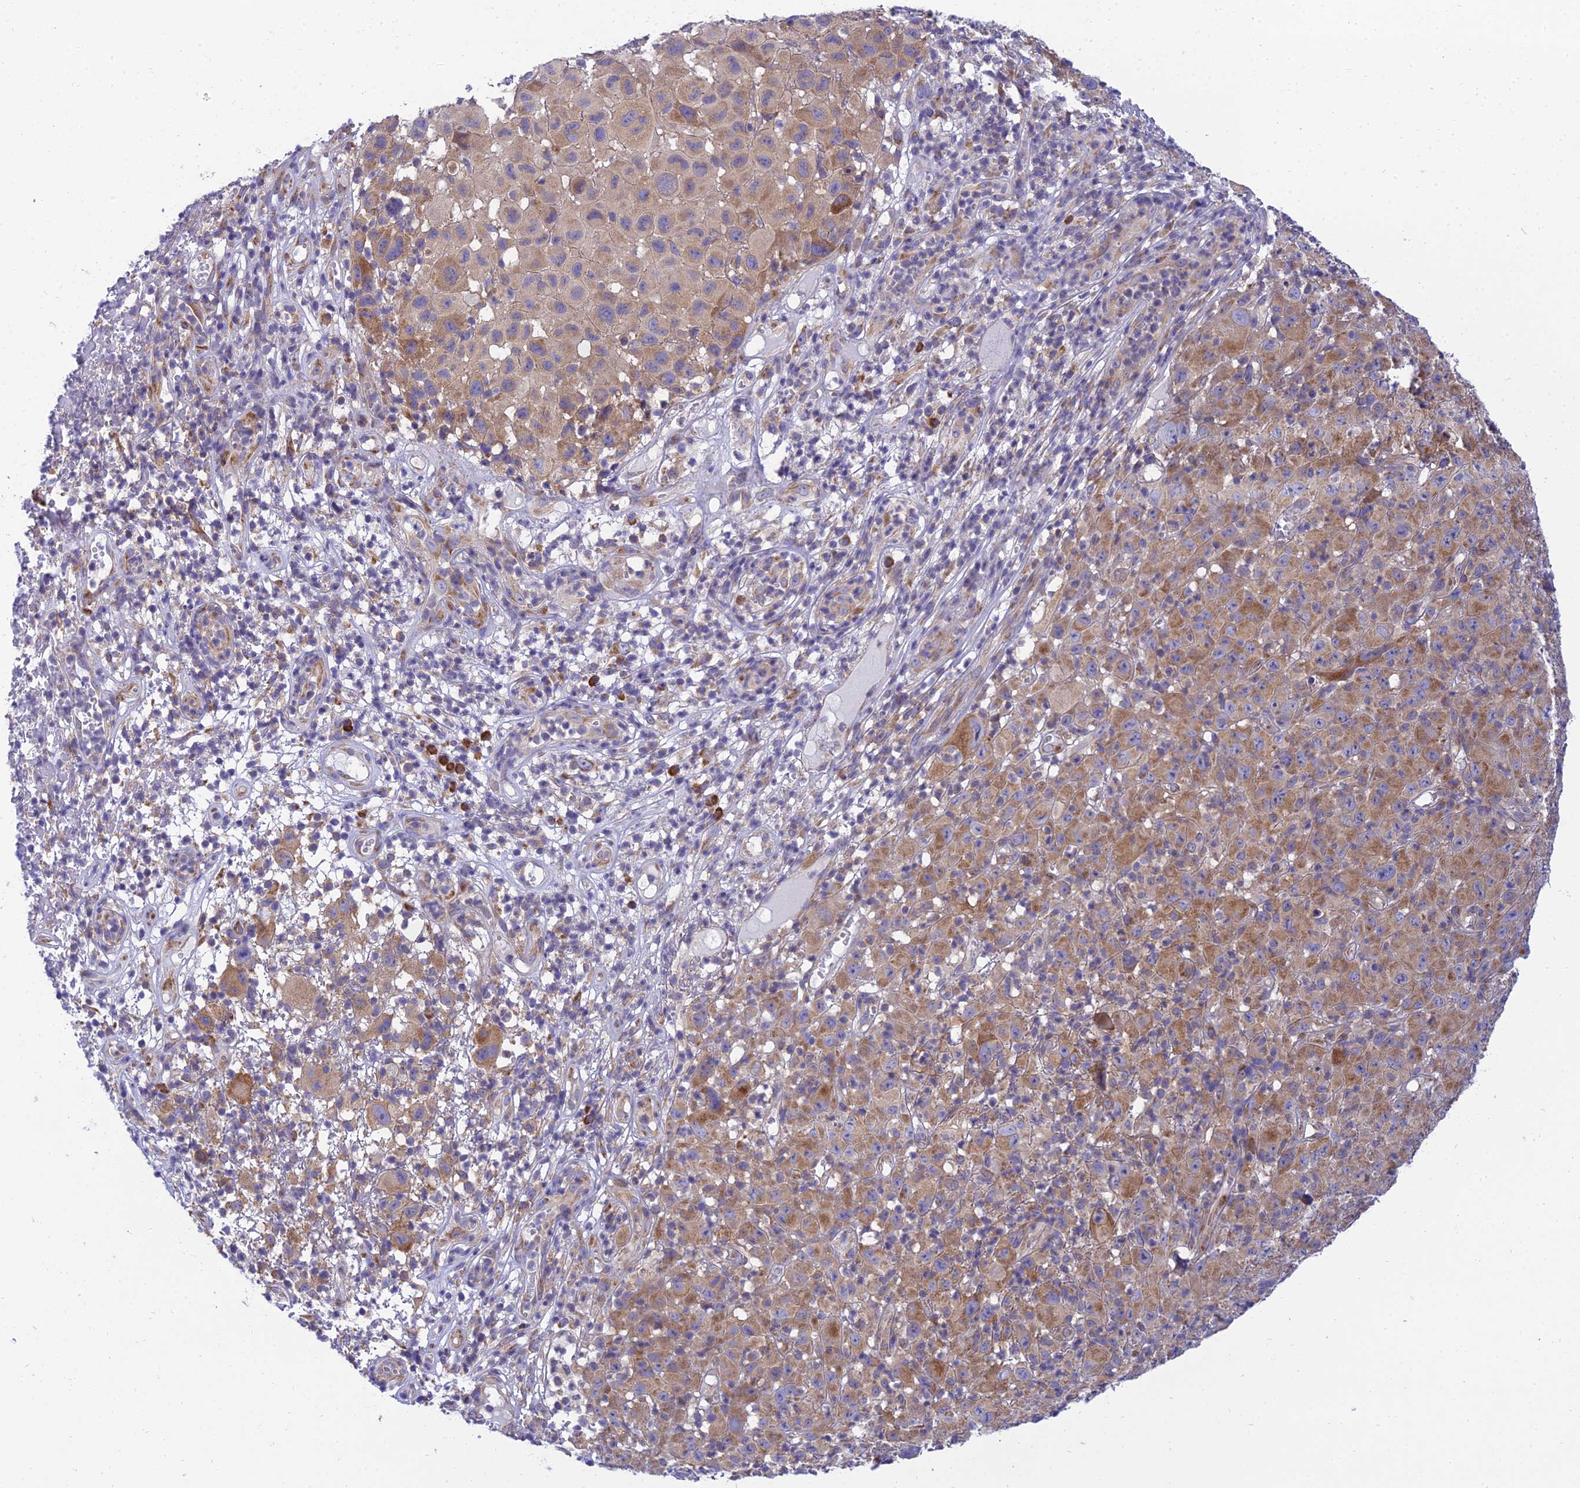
{"staining": {"intensity": "moderate", "quantity": "25%-75%", "location": "cytoplasmic/membranous"}, "tissue": "melanoma", "cell_type": "Tumor cells", "image_type": "cancer", "snomed": [{"axis": "morphology", "description": "Malignant melanoma, NOS"}, {"axis": "topography", "description": "Skin"}], "caption": "IHC (DAB) staining of human melanoma exhibits moderate cytoplasmic/membranous protein expression in about 25%-75% of tumor cells. The protein is shown in brown color, while the nuclei are stained blue.", "gene": "CLCN7", "patient": {"sex": "male", "age": 73}}